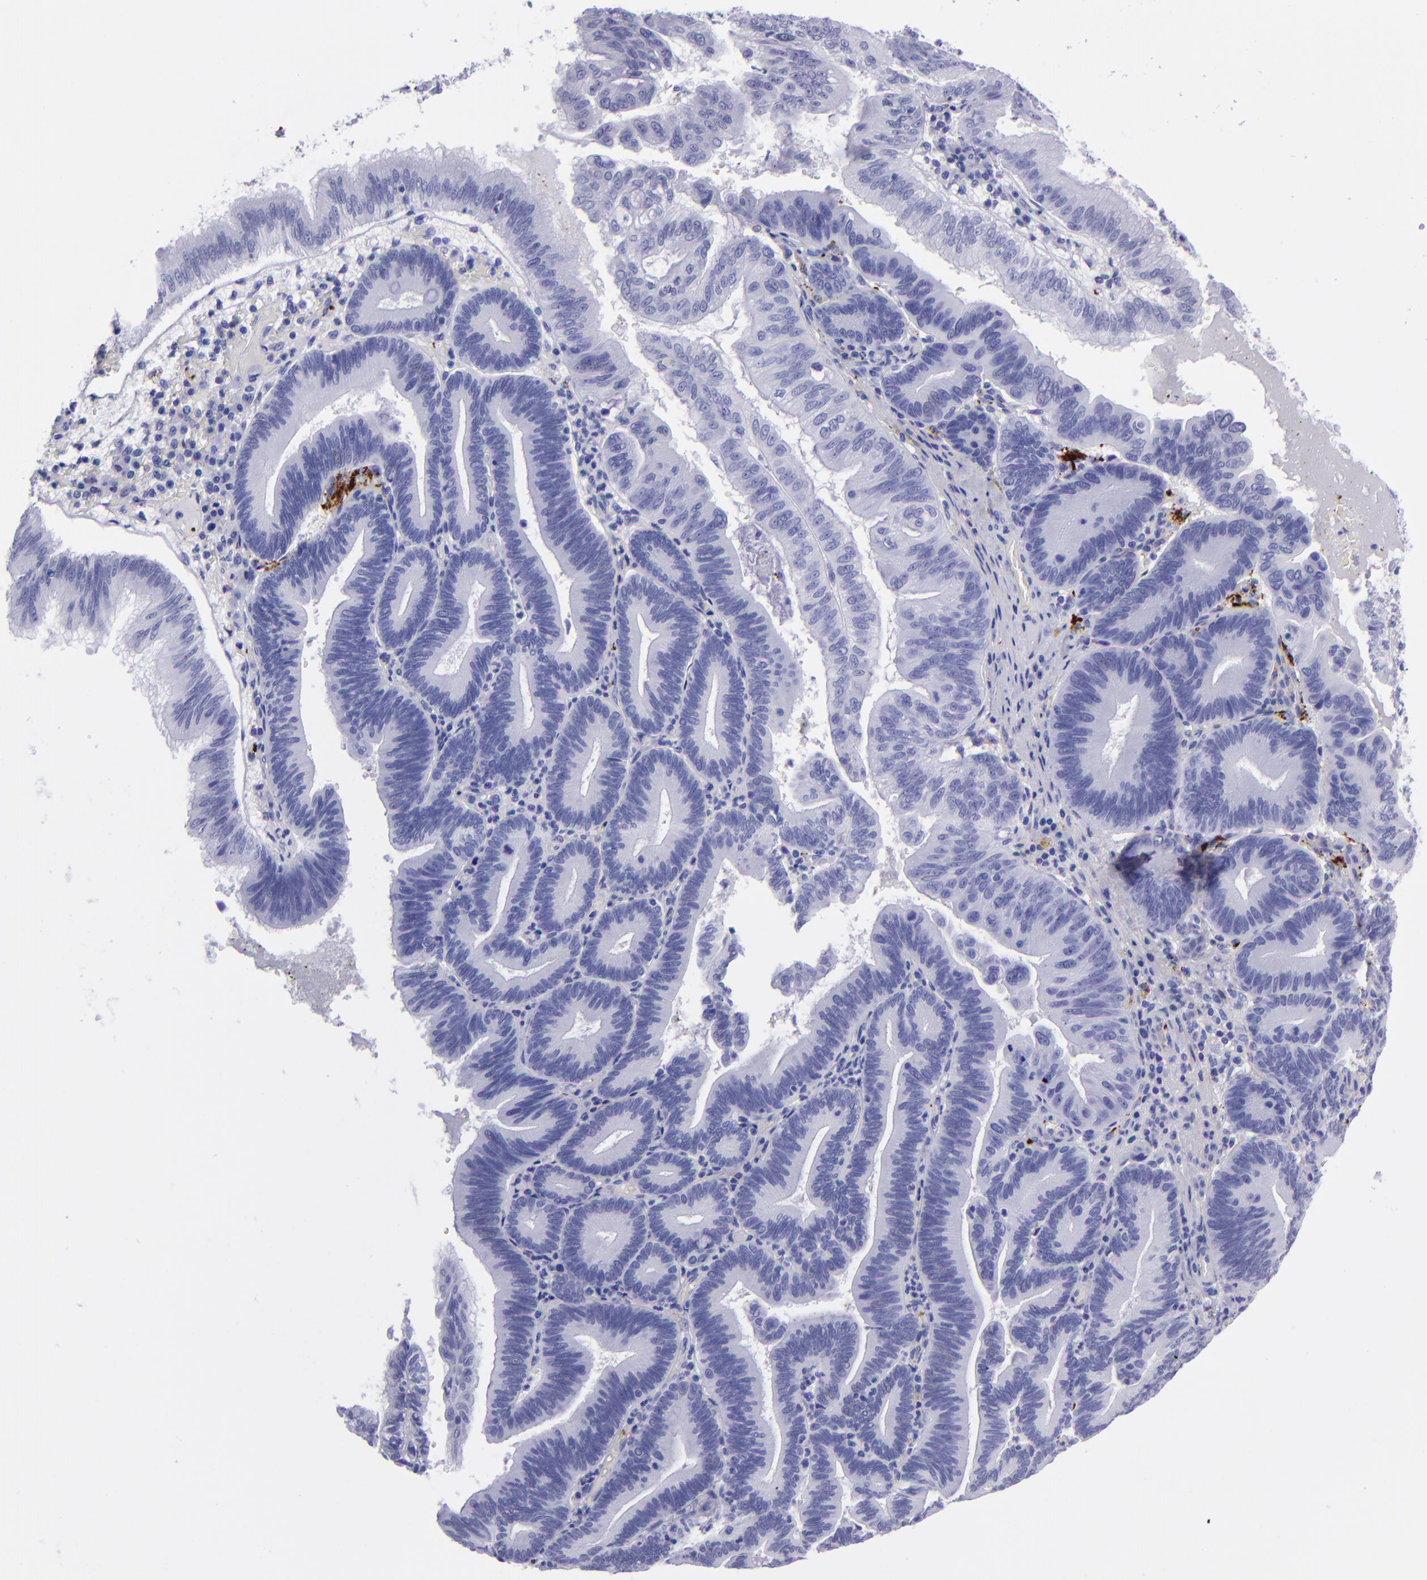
{"staining": {"intensity": "negative", "quantity": "none", "location": "none"}, "tissue": "pancreatic cancer", "cell_type": "Tumor cells", "image_type": "cancer", "snomed": [{"axis": "morphology", "description": "Adenocarcinoma, NOS"}, {"axis": "topography", "description": "Pancreas"}], "caption": "Immunohistochemistry (IHC) image of pancreatic adenocarcinoma stained for a protein (brown), which exhibits no positivity in tumor cells.", "gene": "EFCAB13", "patient": {"sex": "male", "age": 82}}